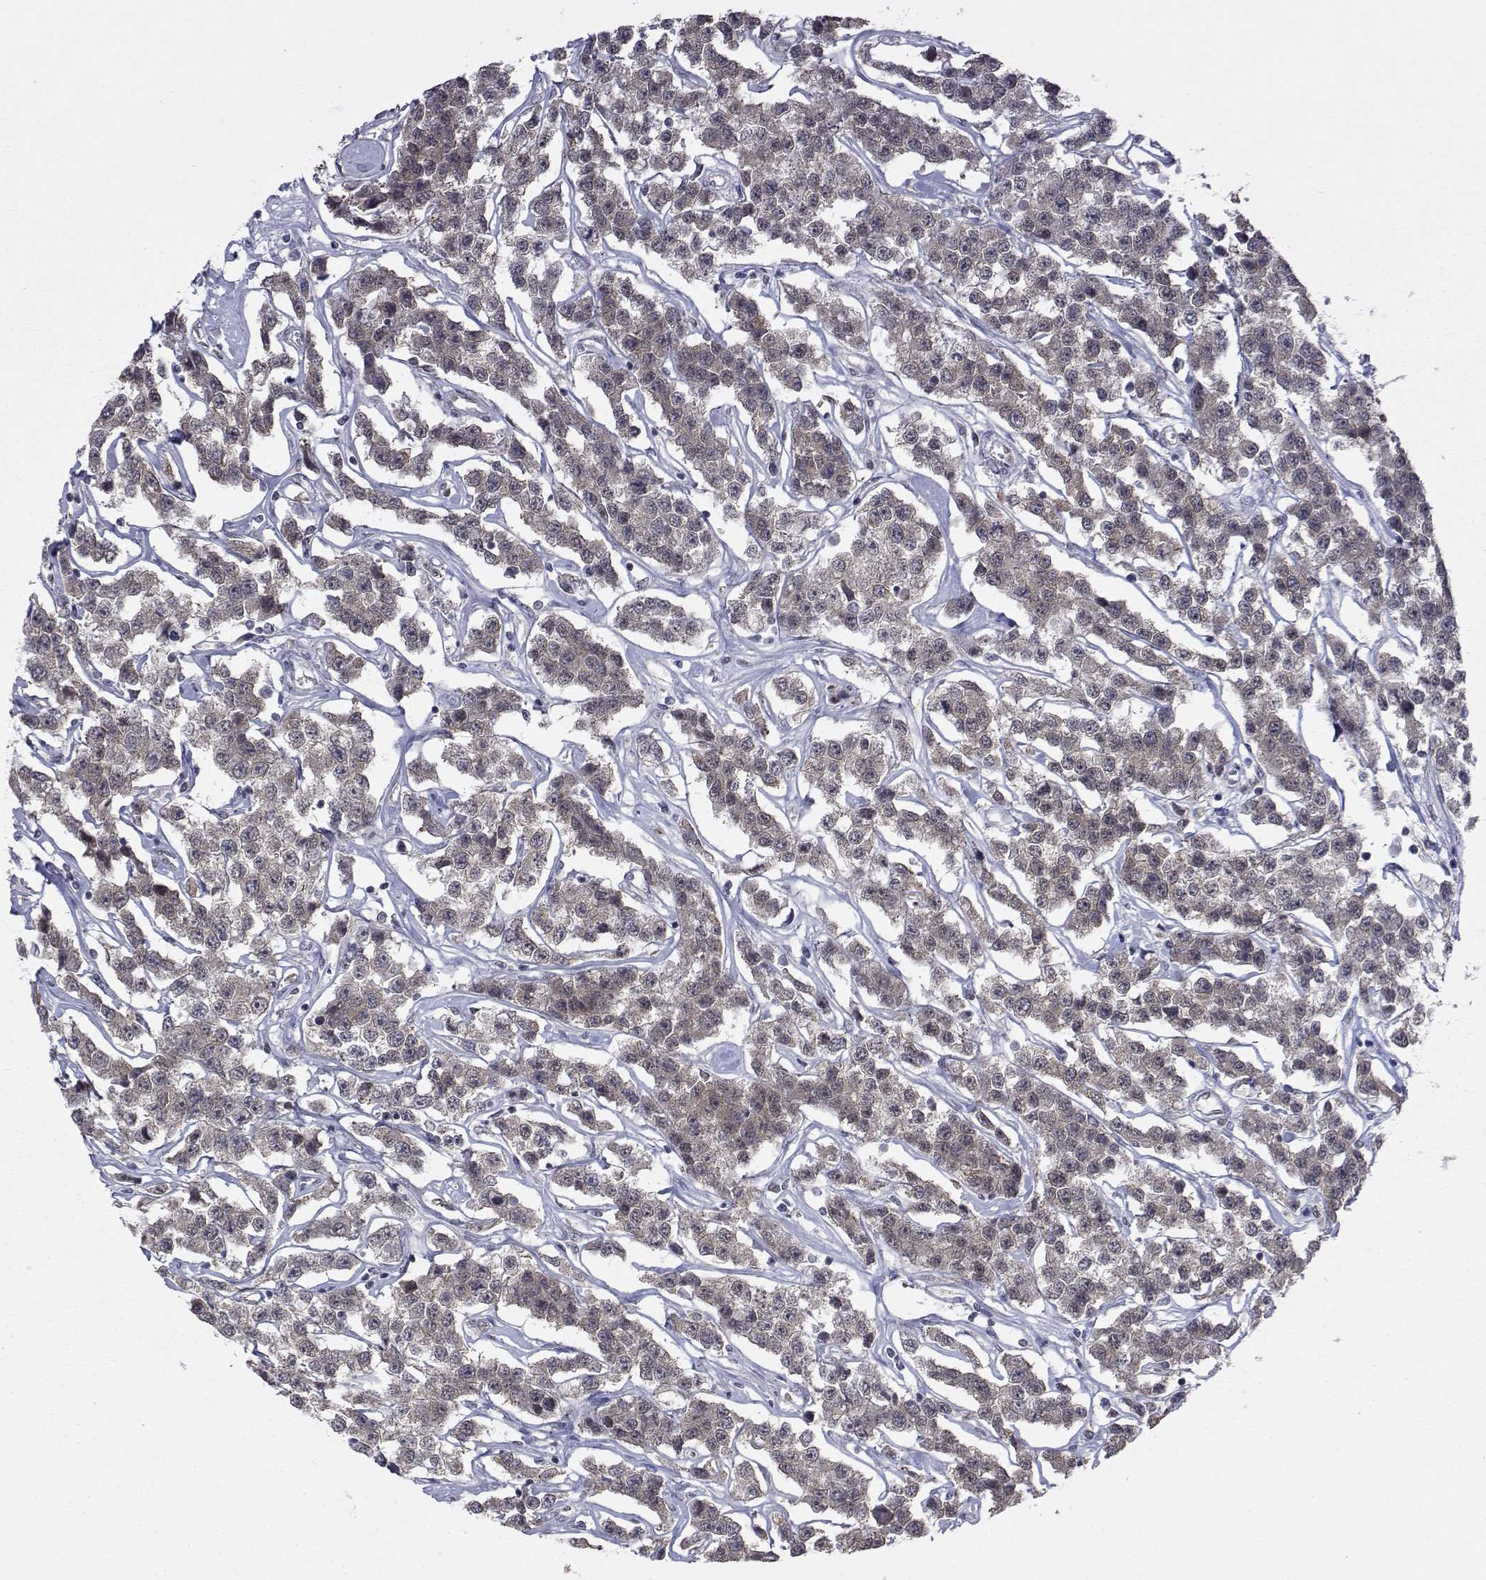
{"staining": {"intensity": "negative", "quantity": "none", "location": "none"}, "tissue": "testis cancer", "cell_type": "Tumor cells", "image_type": "cancer", "snomed": [{"axis": "morphology", "description": "Seminoma, NOS"}, {"axis": "topography", "description": "Testis"}], "caption": "There is no significant positivity in tumor cells of testis cancer.", "gene": "KIF13B", "patient": {"sex": "male", "age": 59}}